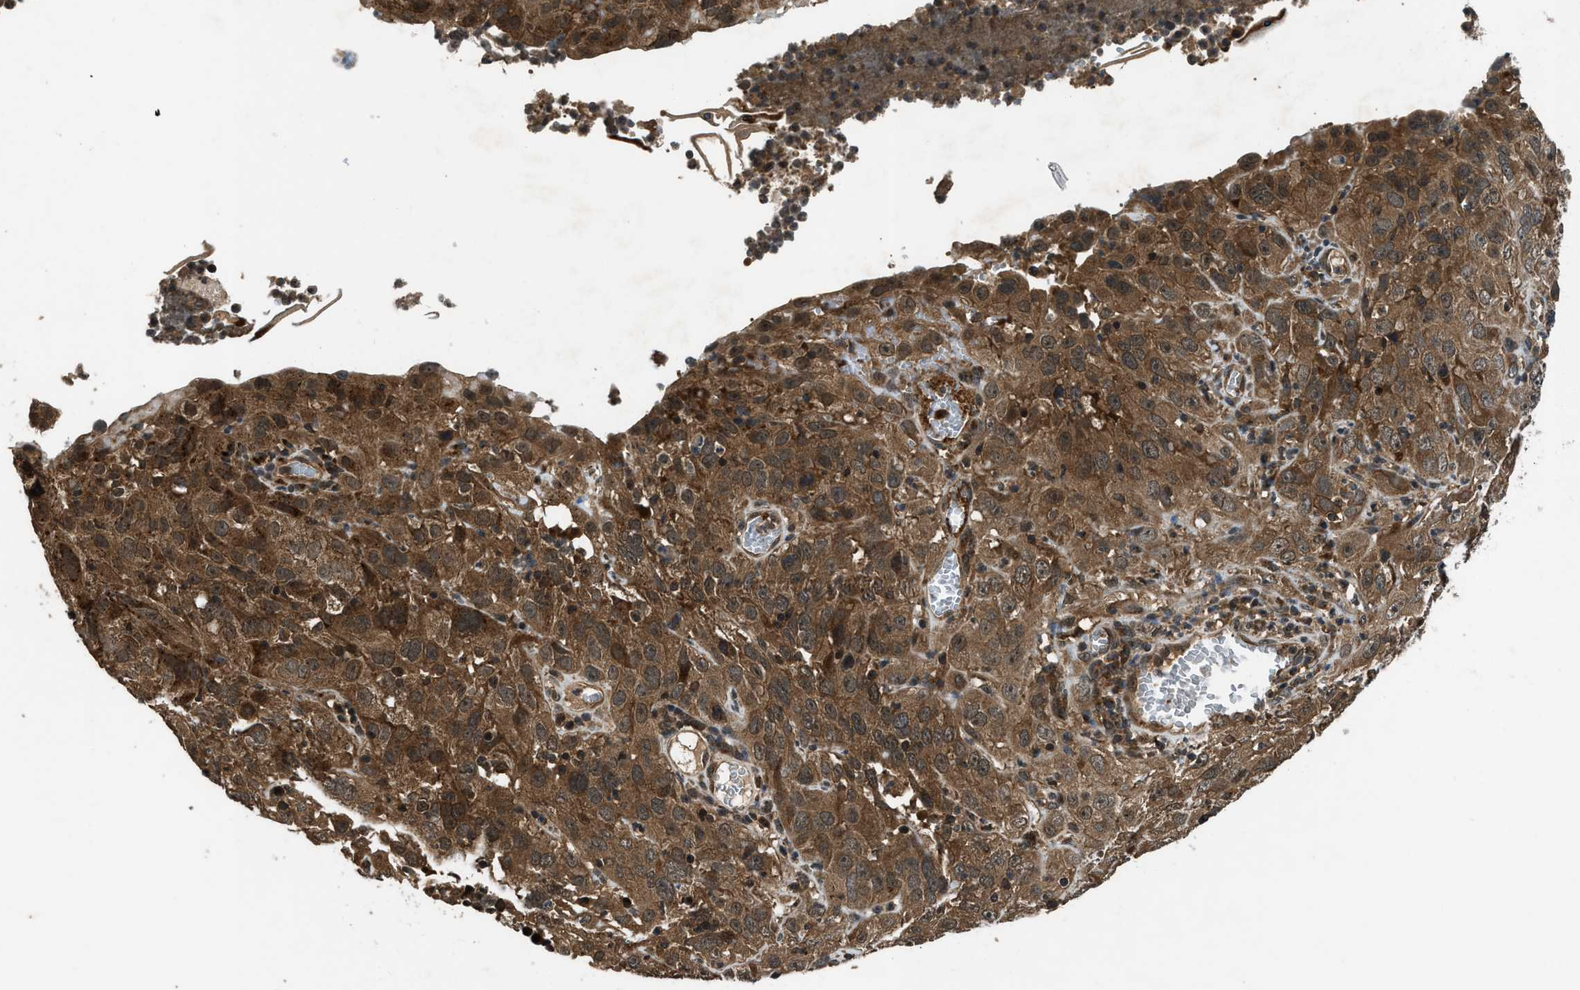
{"staining": {"intensity": "moderate", "quantity": ">75%", "location": "cytoplasmic/membranous"}, "tissue": "cervical cancer", "cell_type": "Tumor cells", "image_type": "cancer", "snomed": [{"axis": "morphology", "description": "Squamous cell carcinoma, NOS"}, {"axis": "topography", "description": "Cervix"}], "caption": "Squamous cell carcinoma (cervical) stained with a brown dye demonstrates moderate cytoplasmic/membranous positive positivity in about >75% of tumor cells.", "gene": "RPS6KB1", "patient": {"sex": "female", "age": 32}}